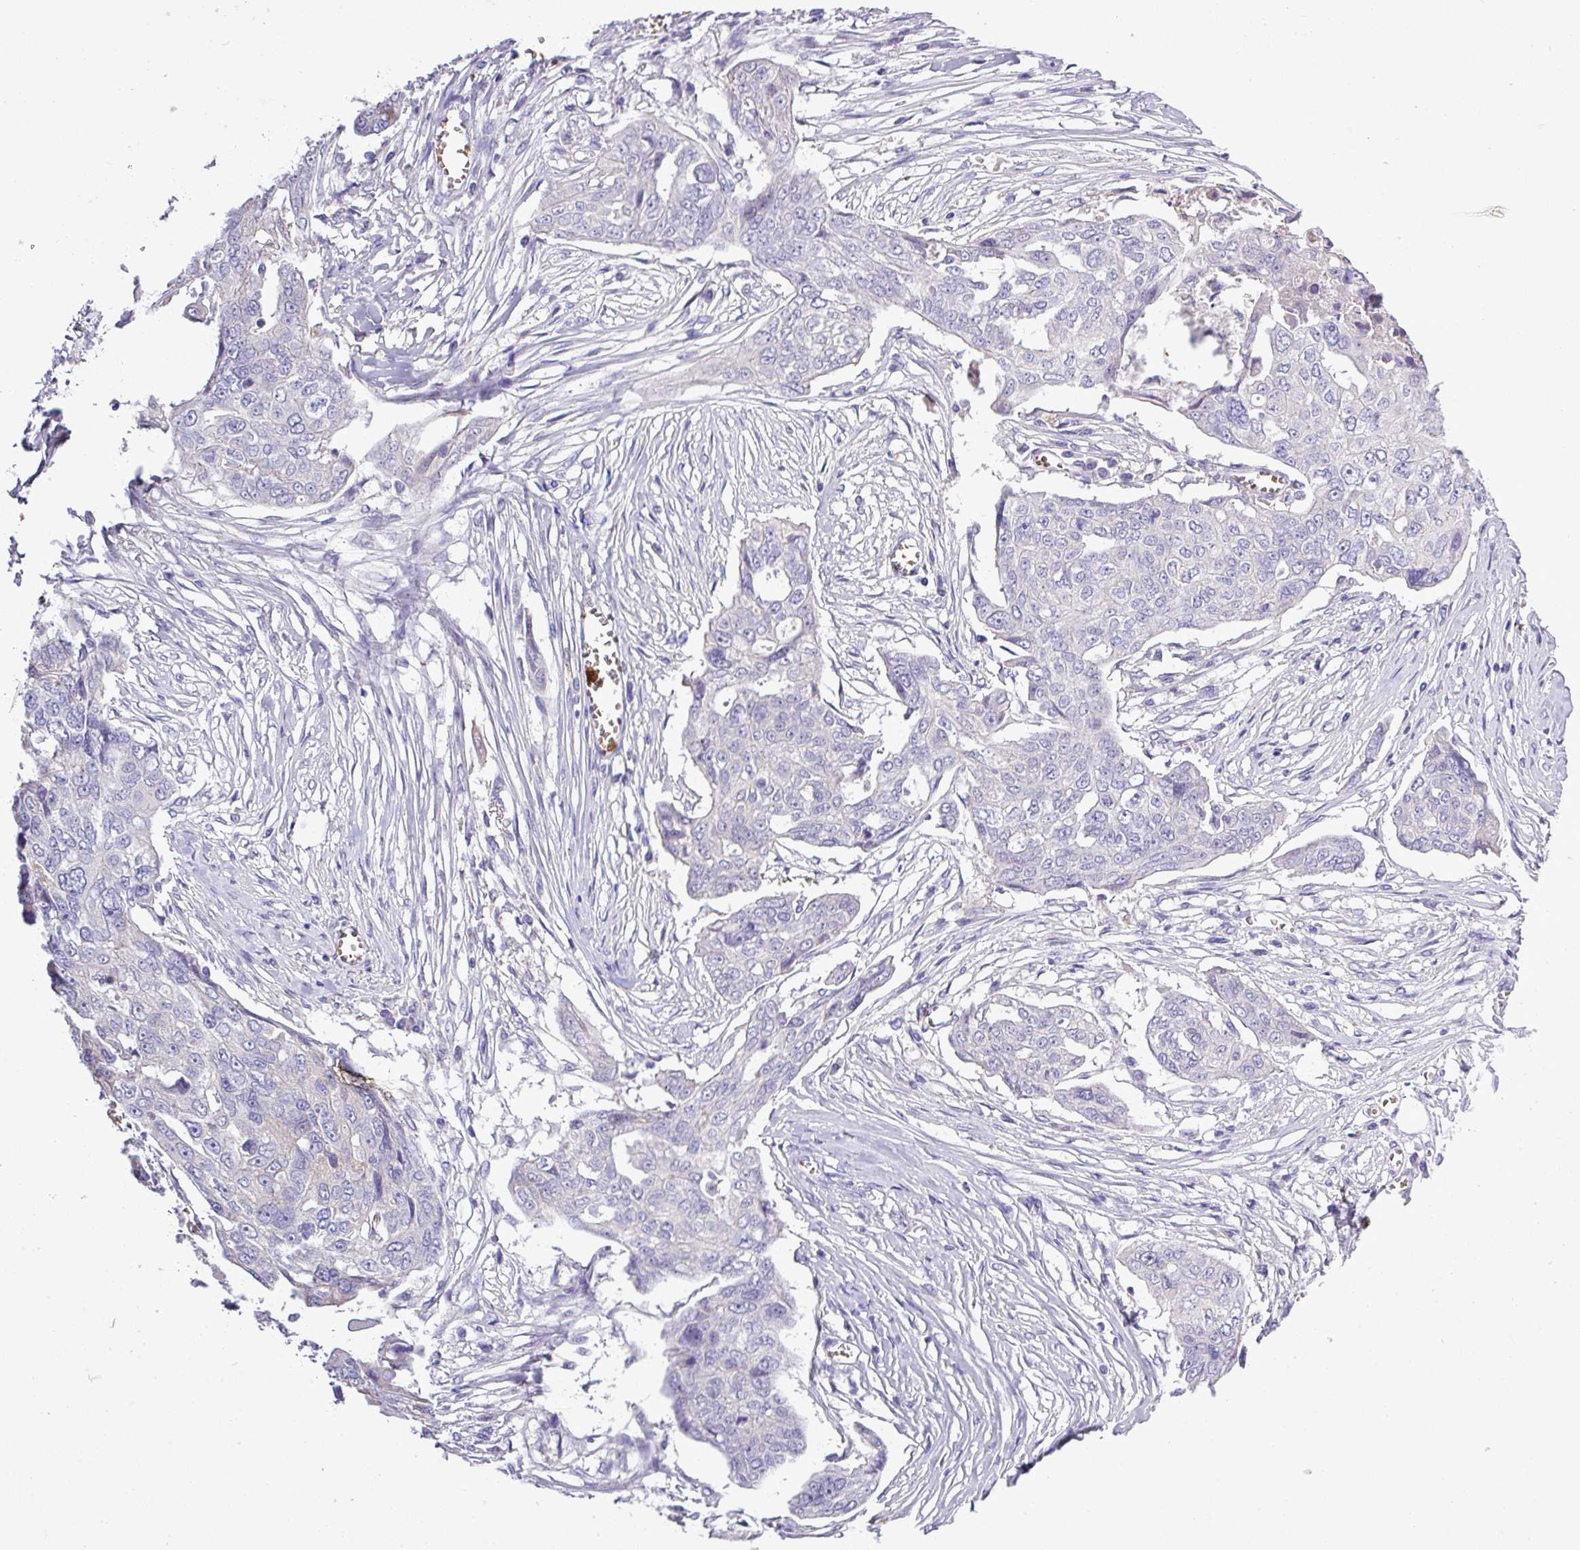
{"staining": {"intensity": "negative", "quantity": "none", "location": "none"}, "tissue": "ovarian cancer", "cell_type": "Tumor cells", "image_type": "cancer", "snomed": [{"axis": "morphology", "description": "Carcinoma, endometroid"}, {"axis": "topography", "description": "Ovary"}], "caption": "Immunohistochemistry histopathology image of neoplastic tissue: ovarian cancer (endometroid carcinoma) stained with DAB exhibits no significant protein staining in tumor cells.", "gene": "MGAT4B", "patient": {"sex": "female", "age": 70}}